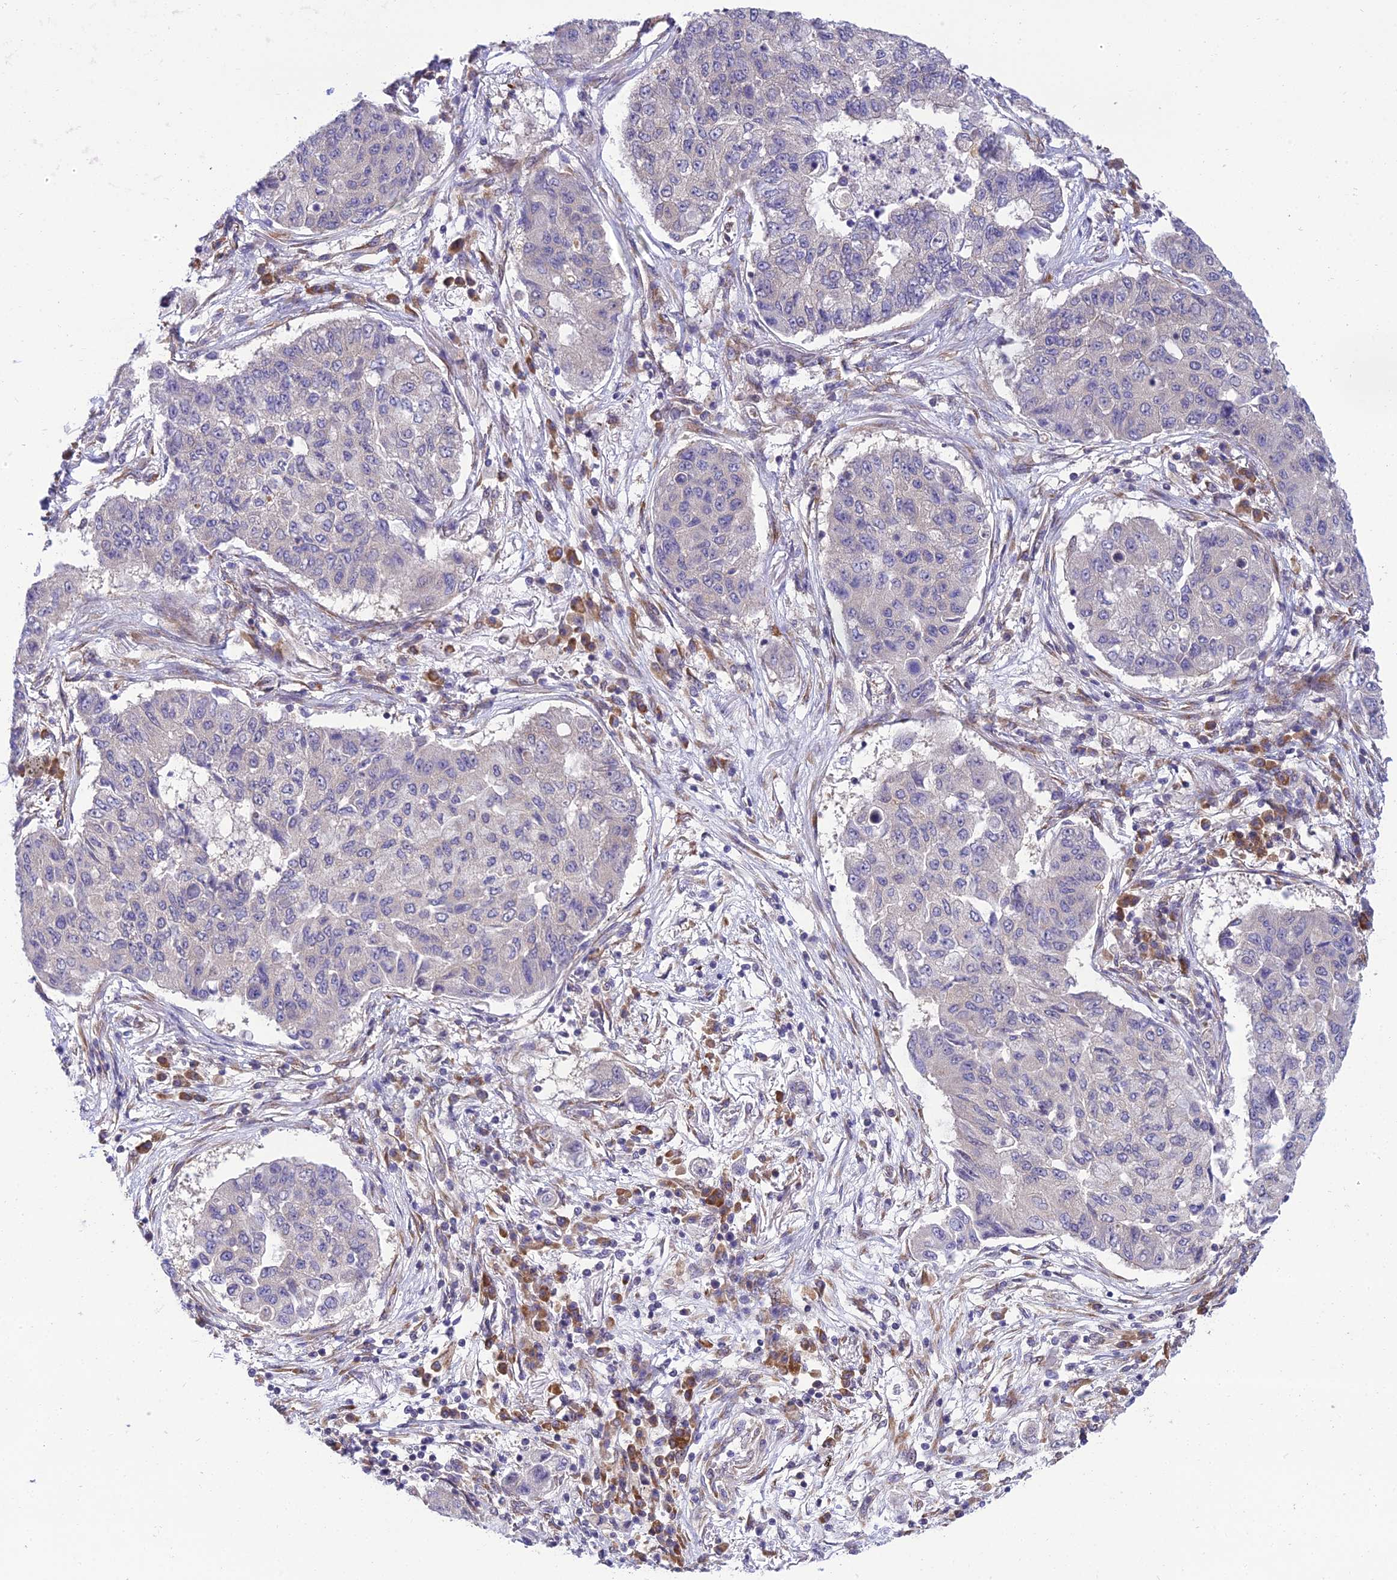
{"staining": {"intensity": "negative", "quantity": "none", "location": "none"}, "tissue": "lung cancer", "cell_type": "Tumor cells", "image_type": "cancer", "snomed": [{"axis": "morphology", "description": "Squamous cell carcinoma, NOS"}, {"axis": "topography", "description": "Lung"}], "caption": "Protein analysis of lung cancer (squamous cell carcinoma) demonstrates no significant positivity in tumor cells. (Immunohistochemistry, brightfield microscopy, high magnification).", "gene": "CLCN7", "patient": {"sex": "male", "age": 74}}